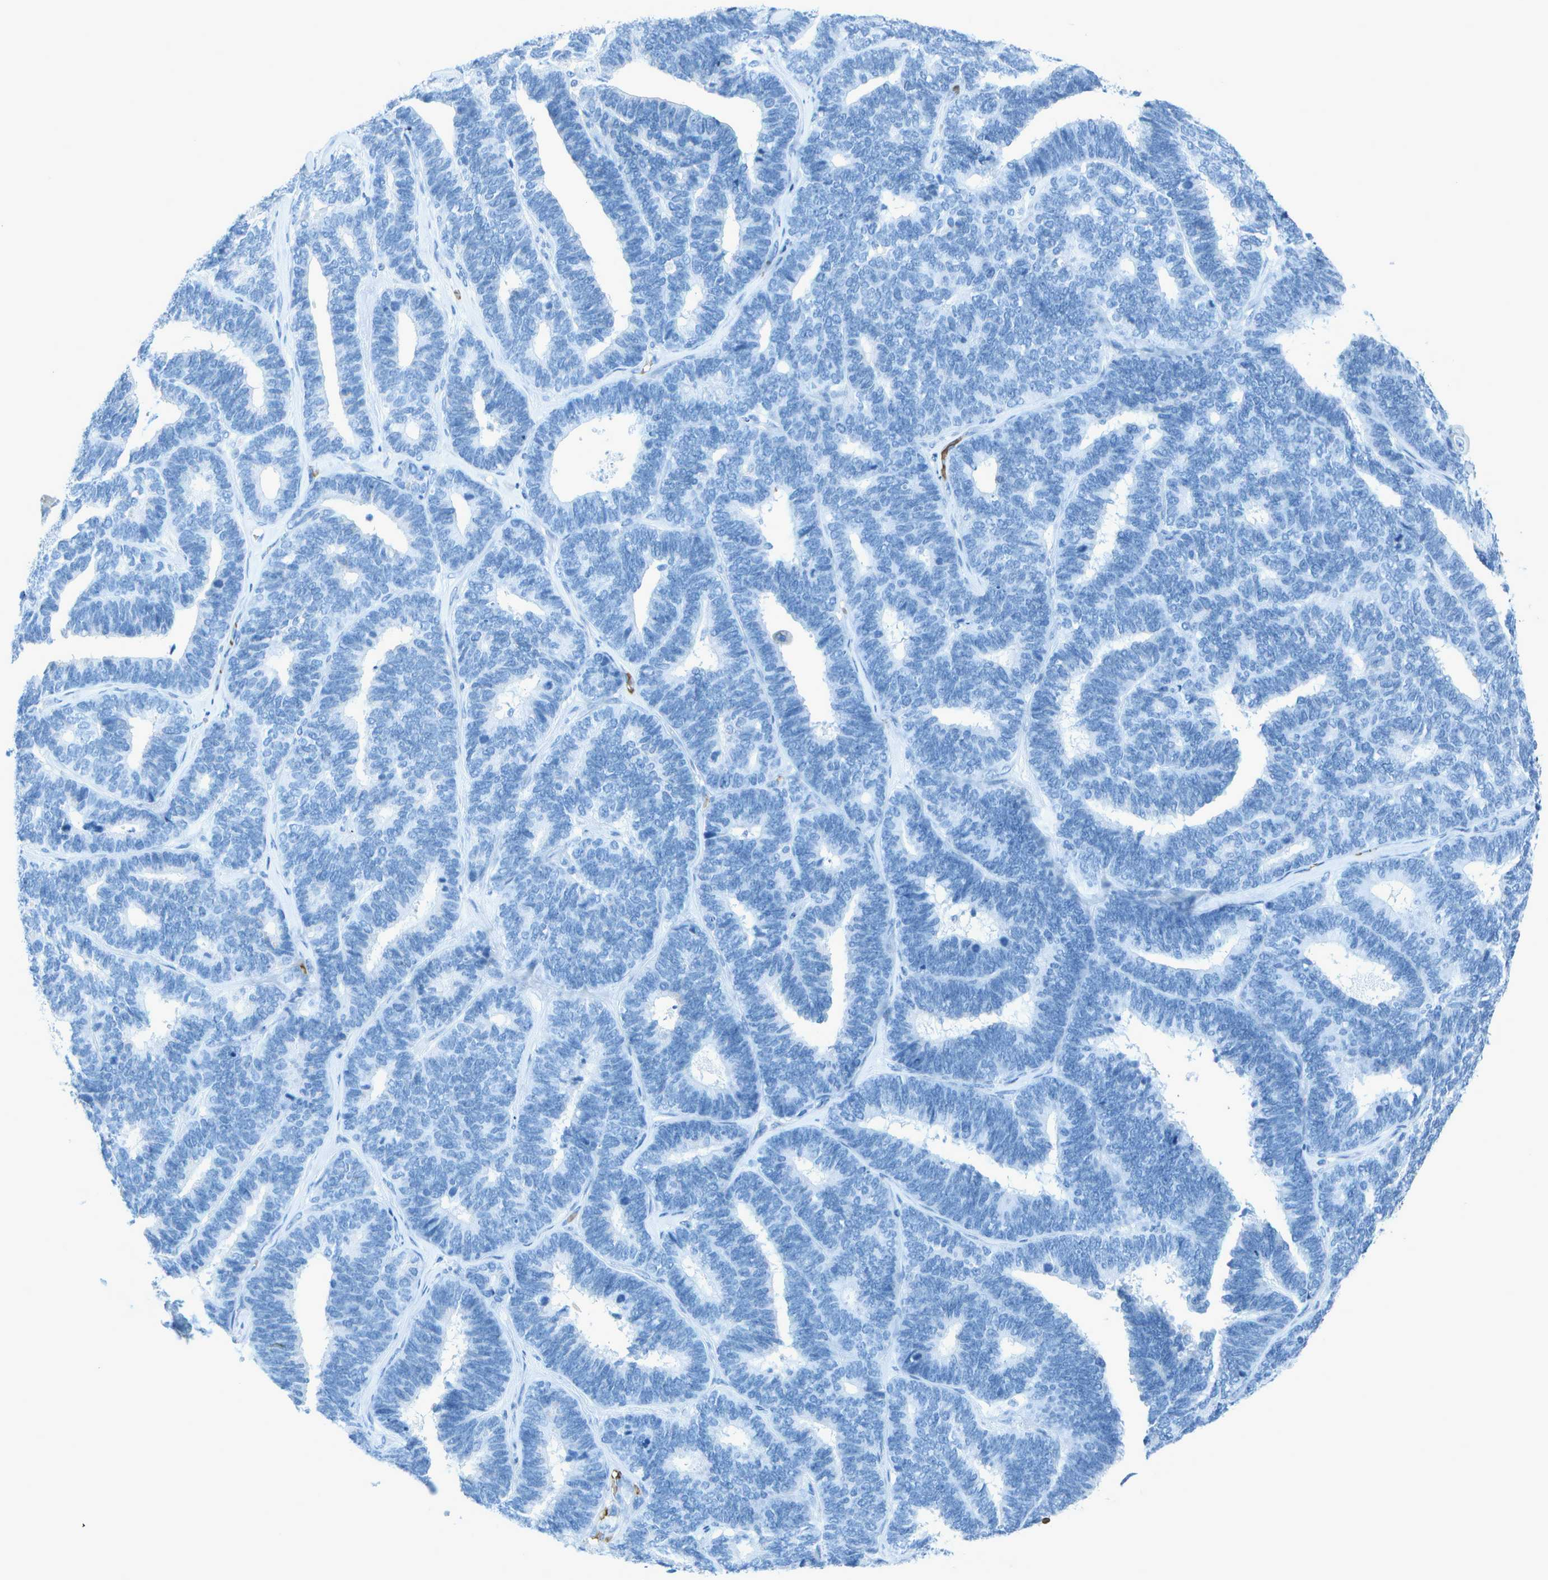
{"staining": {"intensity": "negative", "quantity": "none", "location": "none"}, "tissue": "endometrial cancer", "cell_type": "Tumor cells", "image_type": "cancer", "snomed": [{"axis": "morphology", "description": "Adenocarcinoma, NOS"}, {"axis": "topography", "description": "Endometrium"}], "caption": "Immunohistochemical staining of human adenocarcinoma (endometrial) shows no significant staining in tumor cells.", "gene": "ASL", "patient": {"sex": "female", "age": 70}}